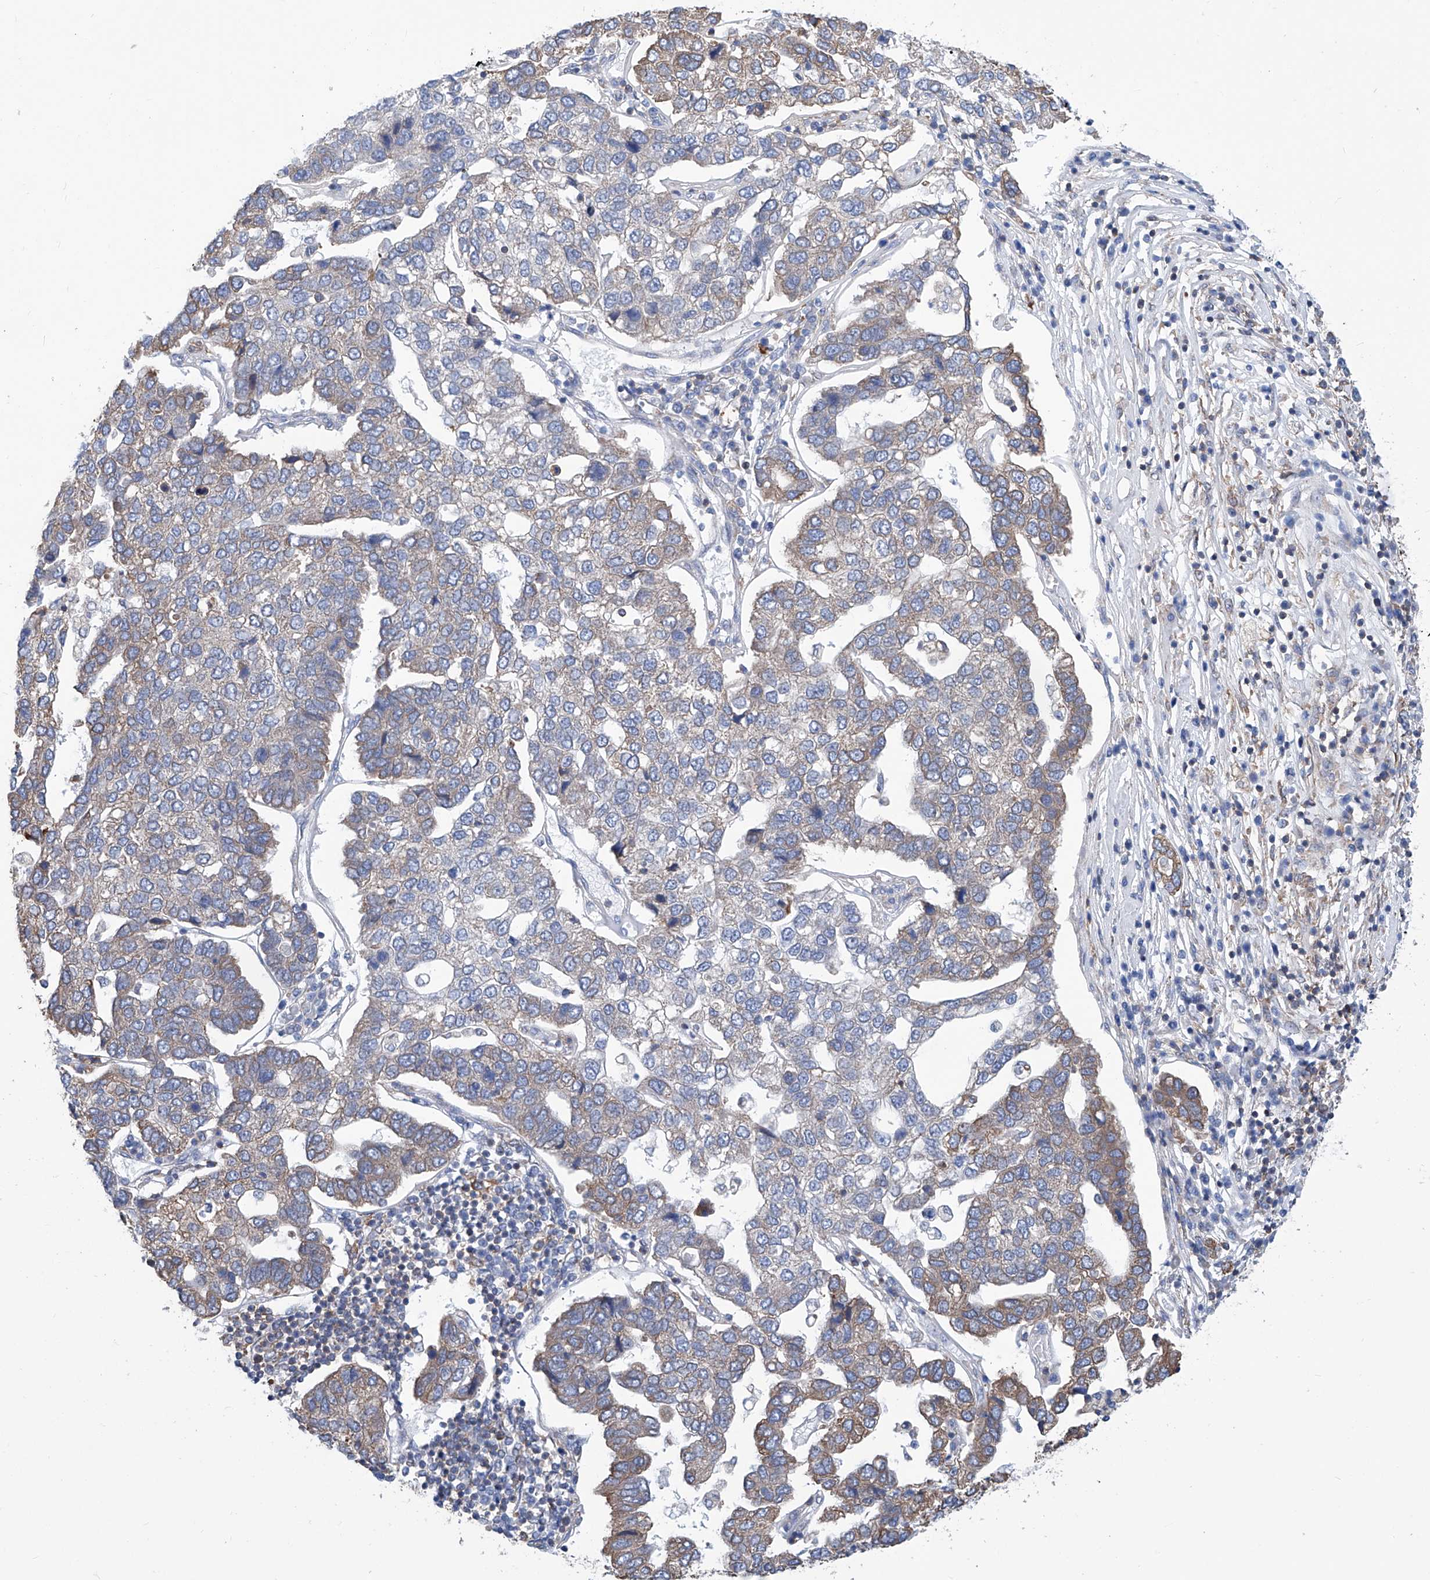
{"staining": {"intensity": "weak", "quantity": "<25%", "location": "cytoplasmic/membranous"}, "tissue": "pancreatic cancer", "cell_type": "Tumor cells", "image_type": "cancer", "snomed": [{"axis": "morphology", "description": "Adenocarcinoma, NOS"}, {"axis": "topography", "description": "Pancreas"}], "caption": "The image shows no significant positivity in tumor cells of pancreatic cancer. (Brightfield microscopy of DAB immunohistochemistry at high magnification).", "gene": "MAD2L1", "patient": {"sex": "female", "age": 61}}